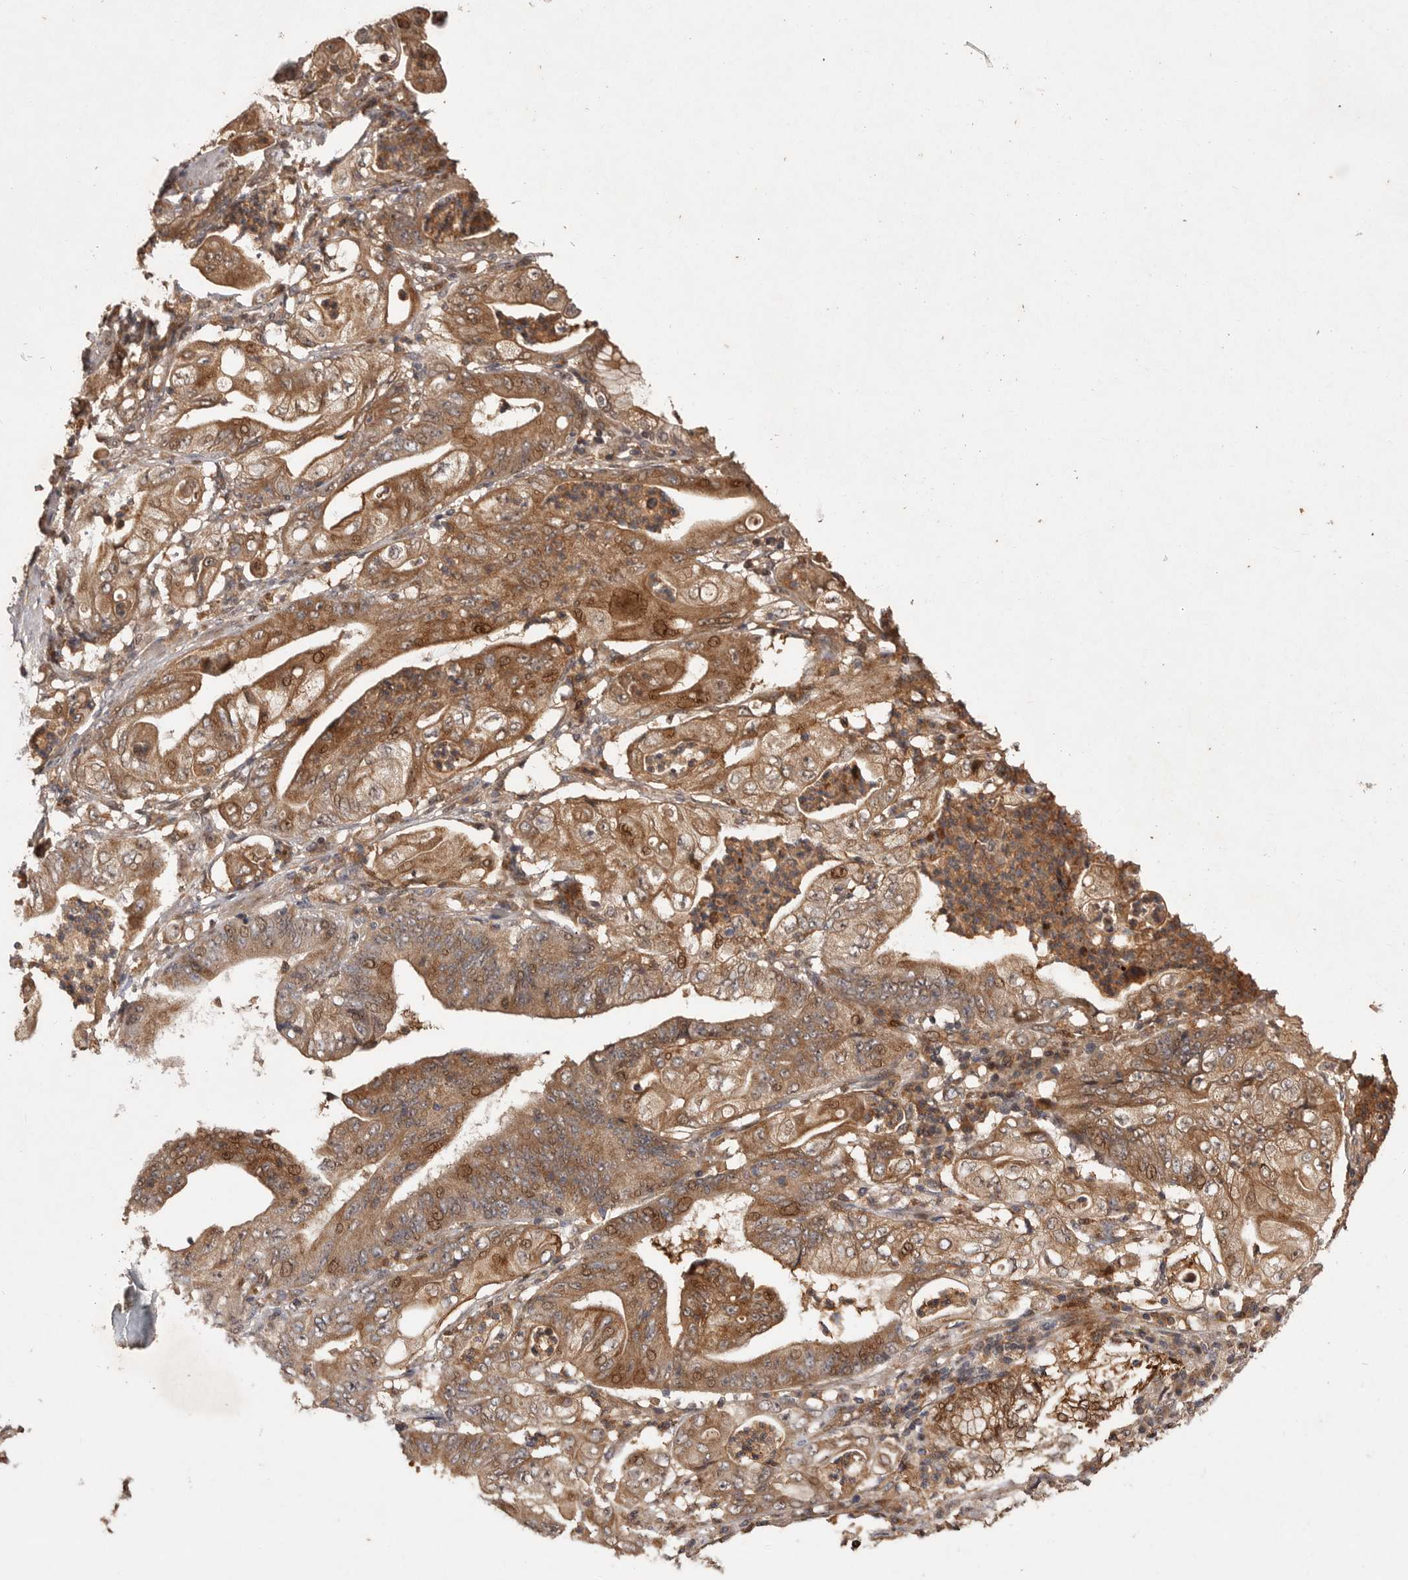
{"staining": {"intensity": "moderate", "quantity": ">75%", "location": "cytoplasmic/membranous"}, "tissue": "stomach cancer", "cell_type": "Tumor cells", "image_type": "cancer", "snomed": [{"axis": "morphology", "description": "Adenocarcinoma, NOS"}, {"axis": "topography", "description": "Stomach"}], "caption": "Moderate cytoplasmic/membranous positivity for a protein is identified in approximately >75% of tumor cells of stomach adenocarcinoma using immunohistochemistry (IHC).", "gene": "VN1R4", "patient": {"sex": "female", "age": 73}}